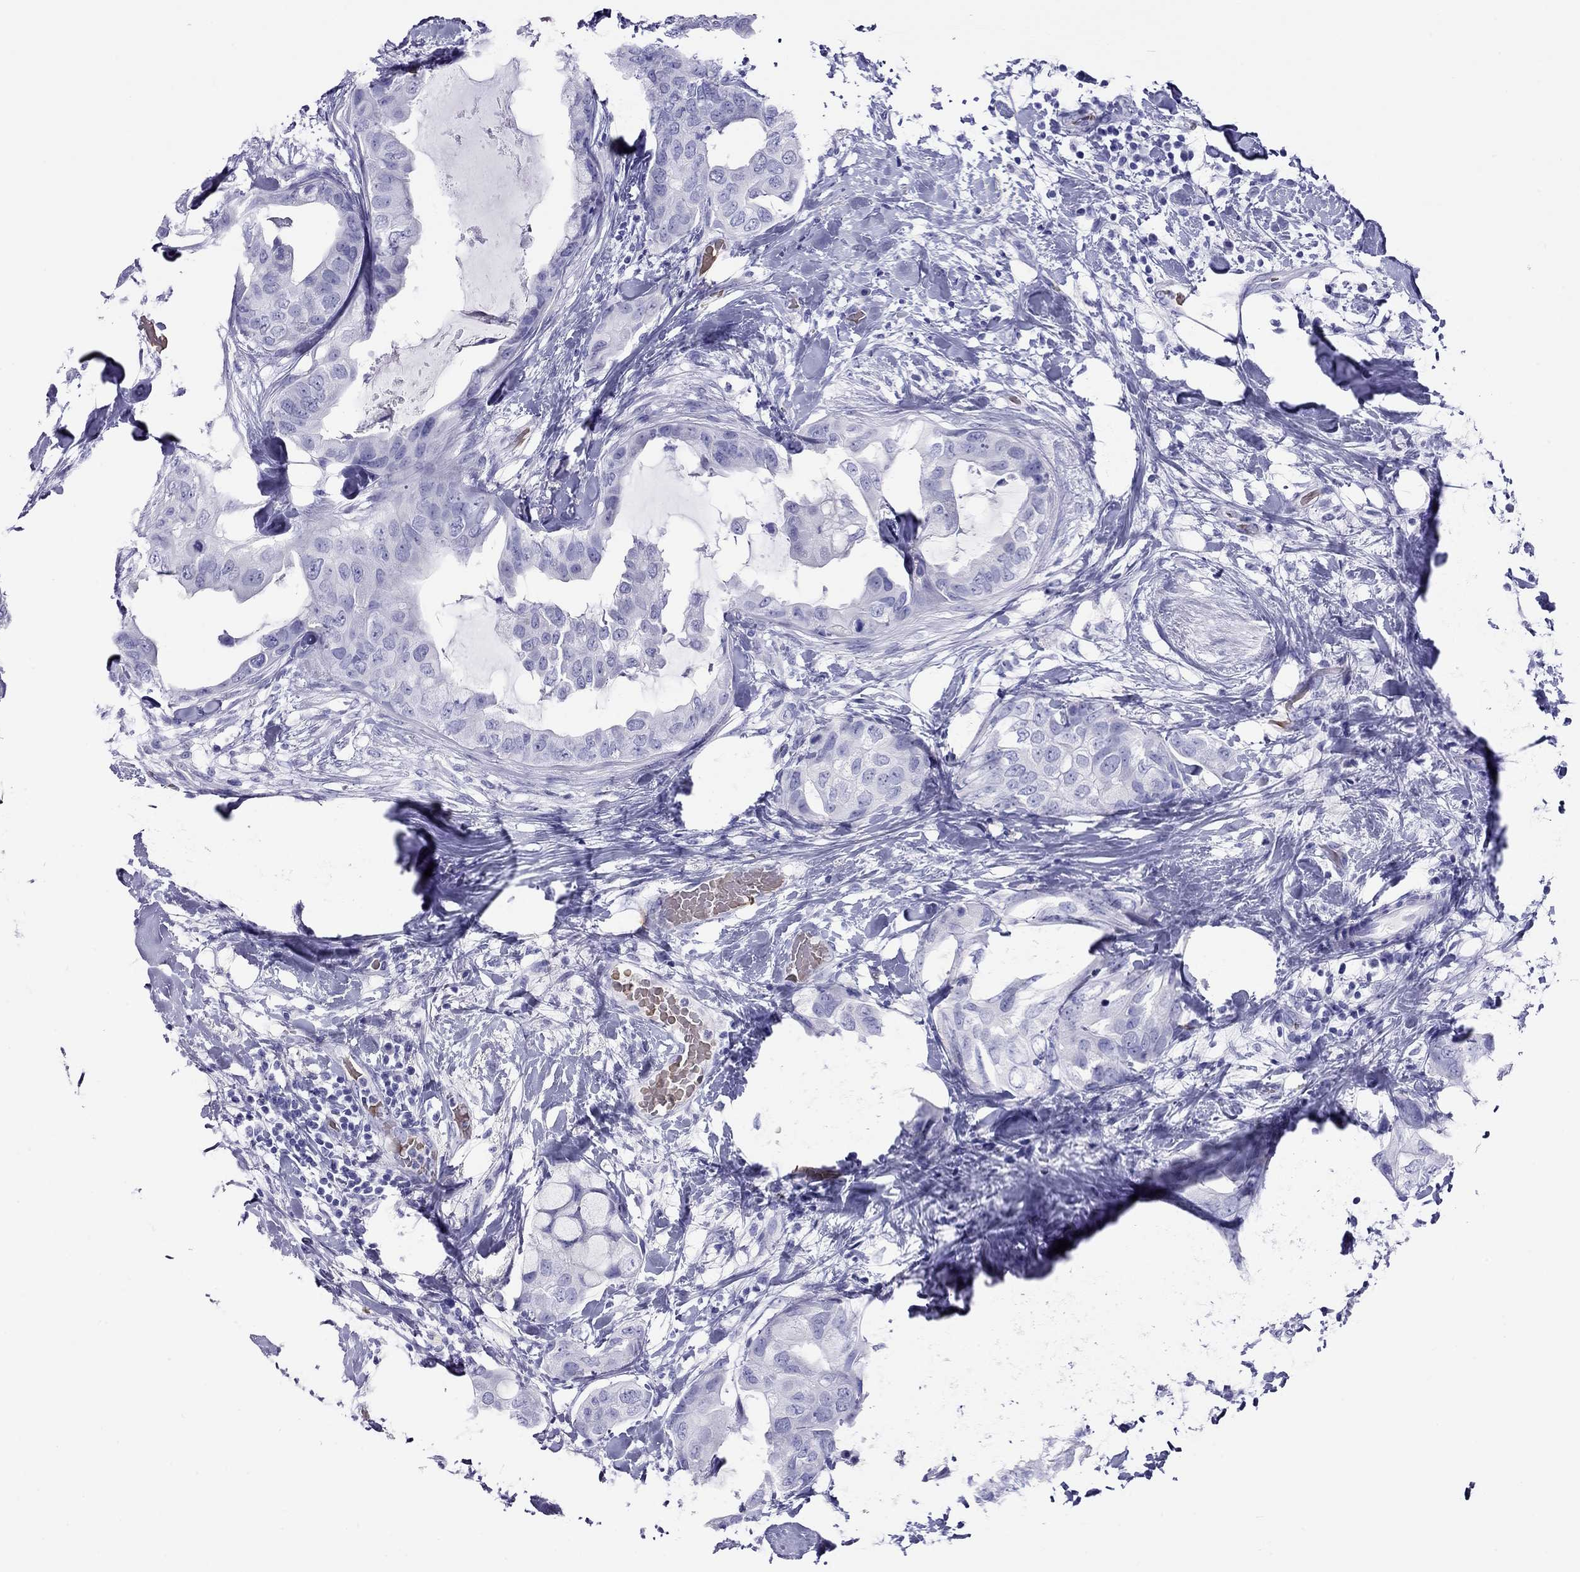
{"staining": {"intensity": "negative", "quantity": "none", "location": "none"}, "tissue": "breast cancer", "cell_type": "Tumor cells", "image_type": "cancer", "snomed": [{"axis": "morphology", "description": "Normal tissue, NOS"}, {"axis": "morphology", "description": "Duct carcinoma"}, {"axis": "topography", "description": "Breast"}], "caption": "DAB immunohistochemical staining of human breast cancer (intraductal carcinoma) demonstrates no significant positivity in tumor cells.", "gene": "PTPRN", "patient": {"sex": "female", "age": 40}}